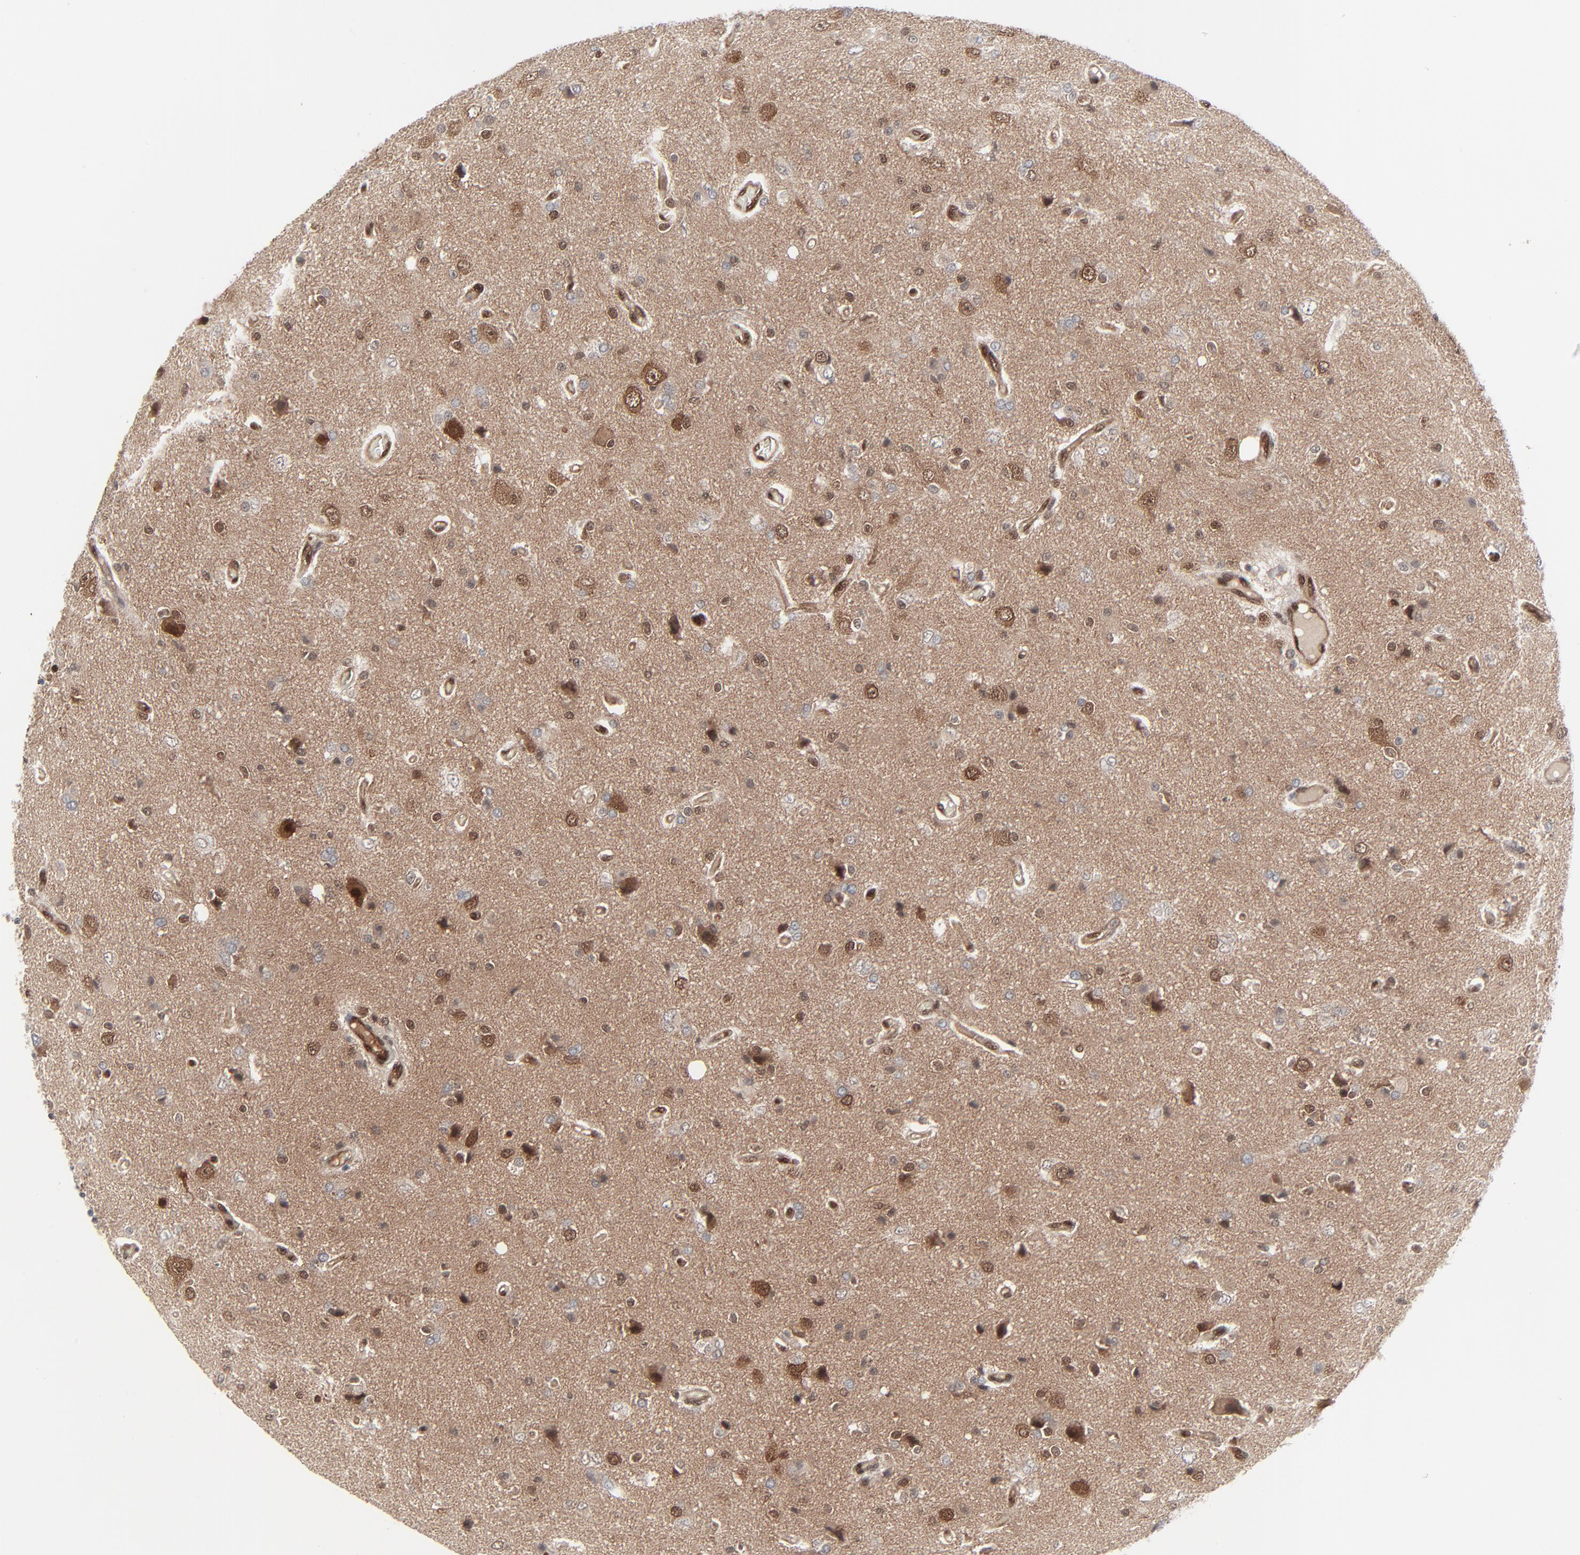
{"staining": {"intensity": "moderate", "quantity": "25%-75%", "location": "cytoplasmic/membranous,nuclear"}, "tissue": "glioma", "cell_type": "Tumor cells", "image_type": "cancer", "snomed": [{"axis": "morphology", "description": "Glioma, malignant, High grade"}, {"axis": "topography", "description": "Brain"}], "caption": "Tumor cells display medium levels of moderate cytoplasmic/membranous and nuclear staining in approximately 25%-75% of cells in high-grade glioma (malignant).", "gene": "AKT1", "patient": {"sex": "male", "age": 47}}